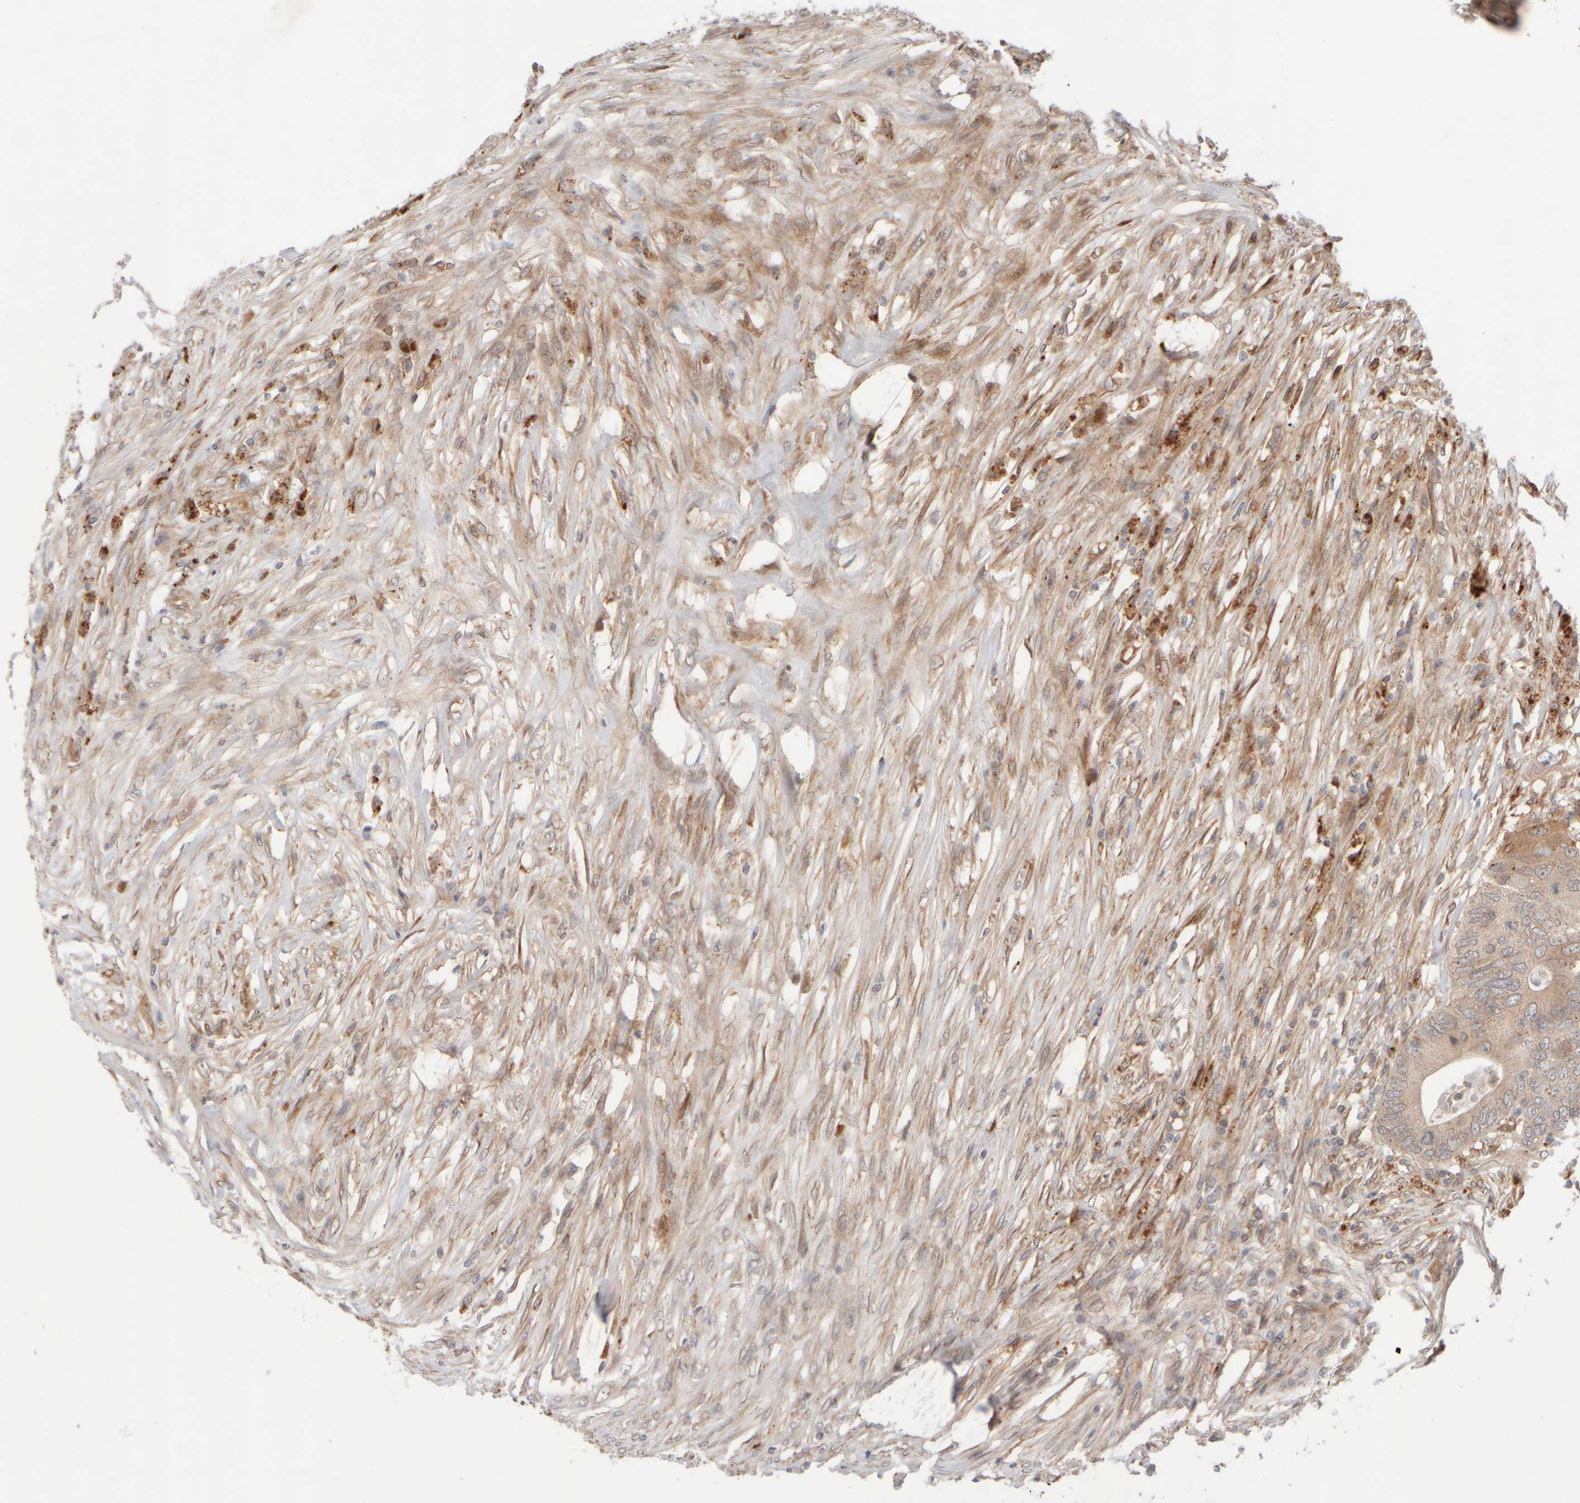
{"staining": {"intensity": "moderate", "quantity": ">75%", "location": "cytoplasmic/membranous"}, "tissue": "colorectal cancer", "cell_type": "Tumor cells", "image_type": "cancer", "snomed": [{"axis": "morphology", "description": "Adenocarcinoma, NOS"}, {"axis": "topography", "description": "Colon"}], "caption": "Tumor cells show moderate cytoplasmic/membranous expression in approximately >75% of cells in colorectal cancer (adenocarcinoma).", "gene": "GCN1", "patient": {"sex": "male", "age": 71}}